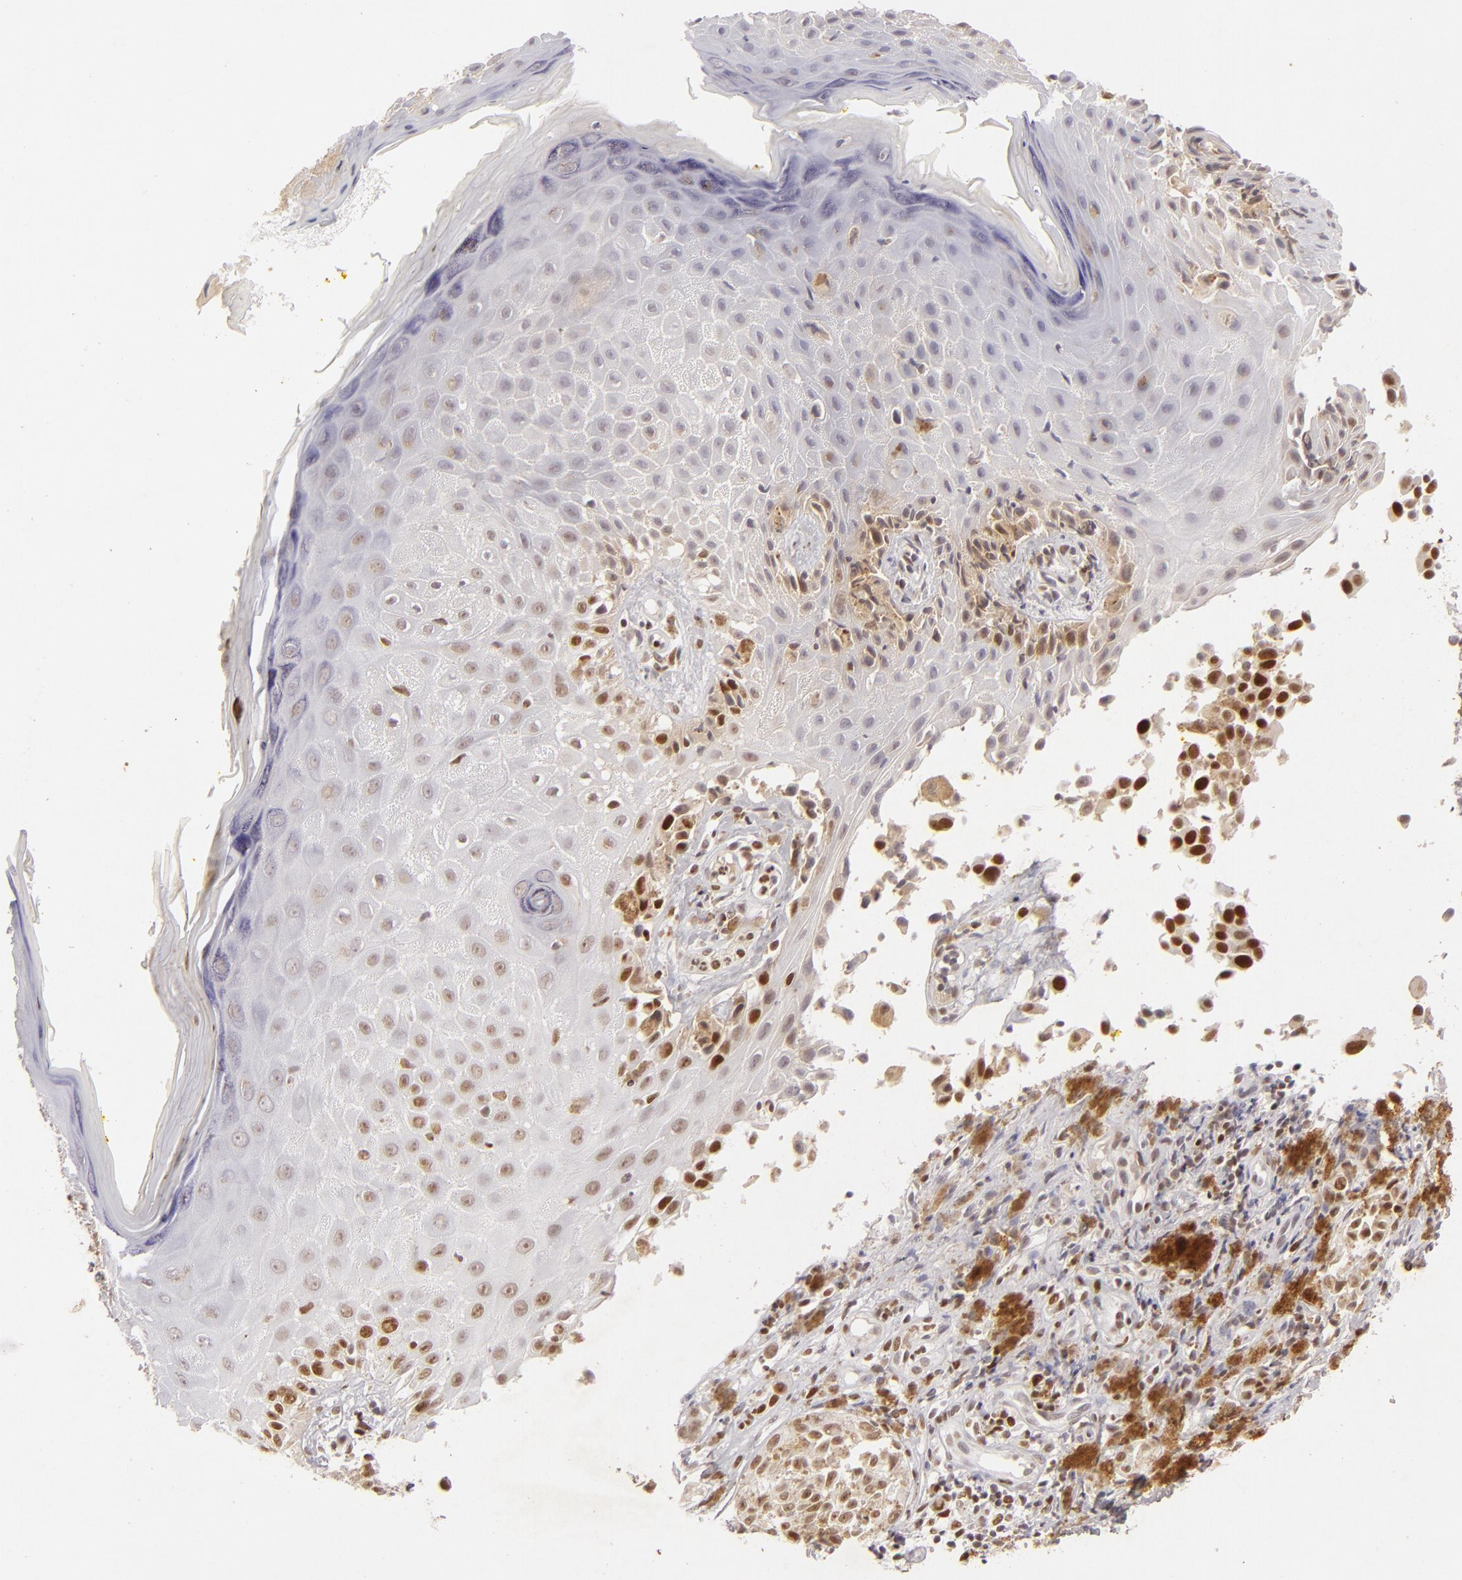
{"staining": {"intensity": "strong", "quantity": ">75%", "location": "nuclear"}, "tissue": "melanoma", "cell_type": "Tumor cells", "image_type": "cancer", "snomed": [{"axis": "morphology", "description": "Malignant melanoma, NOS"}, {"axis": "topography", "description": "Skin"}], "caption": "The photomicrograph reveals a brown stain indicating the presence of a protein in the nuclear of tumor cells in melanoma.", "gene": "FEN1", "patient": {"sex": "male", "age": 67}}